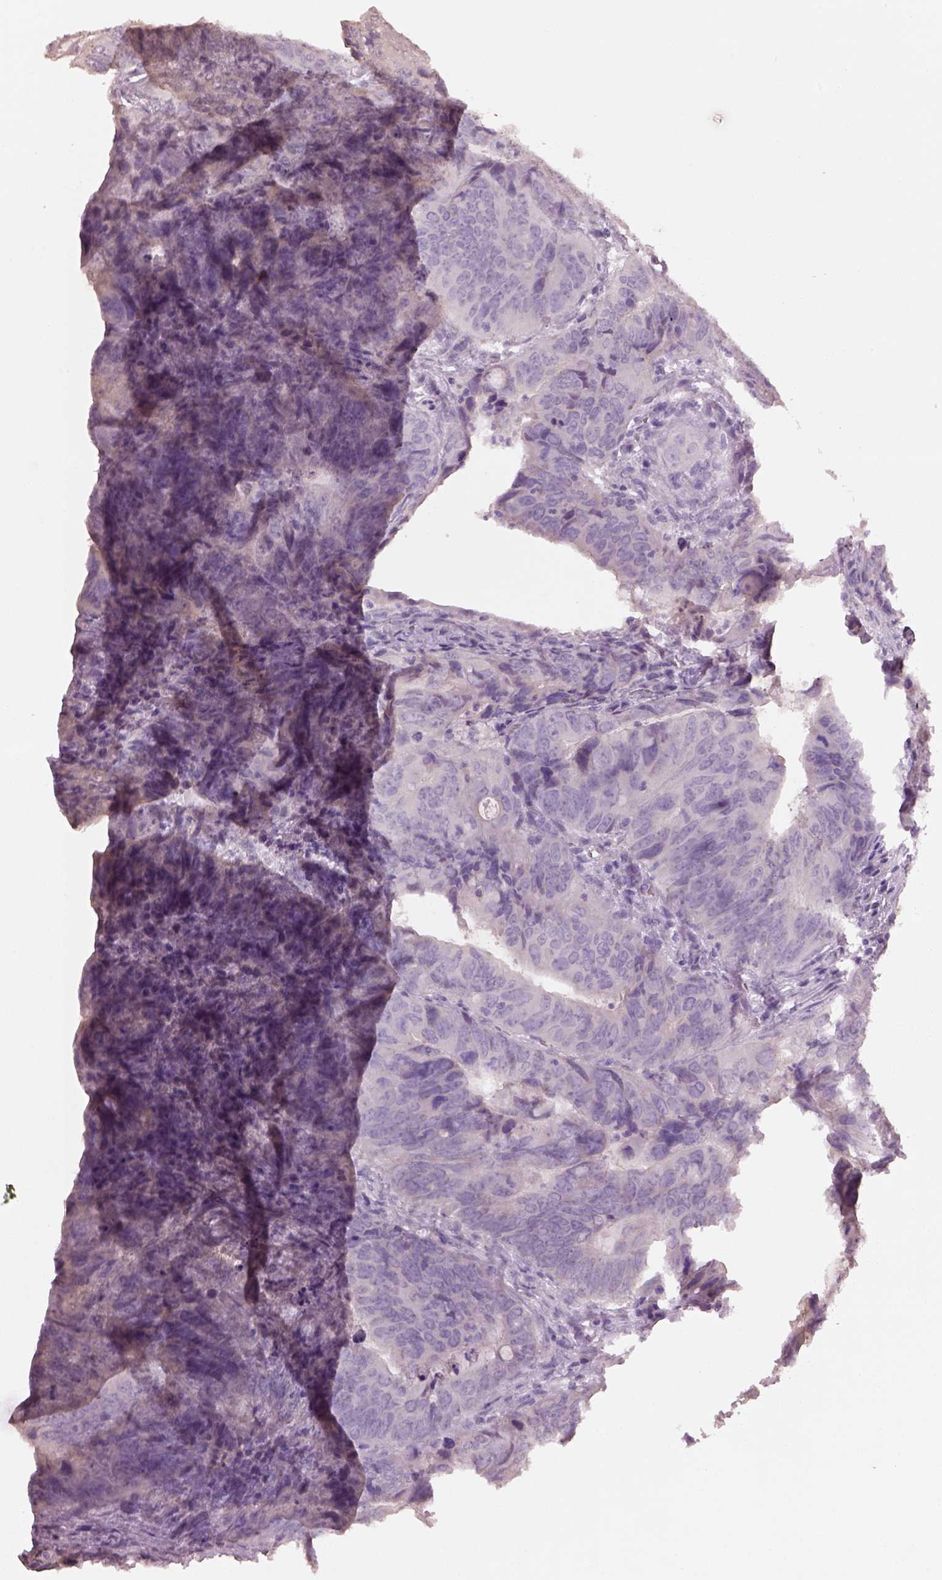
{"staining": {"intensity": "negative", "quantity": "none", "location": "none"}, "tissue": "colorectal cancer", "cell_type": "Tumor cells", "image_type": "cancer", "snomed": [{"axis": "morphology", "description": "Adenocarcinoma, NOS"}, {"axis": "topography", "description": "Colon"}], "caption": "DAB (3,3'-diaminobenzidine) immunohistochemical staining of human colorectal cancer shows no significant expression in tumor cells.", "gene": "KCNIP3", "patient": {"sex": "male", "age": 79}}